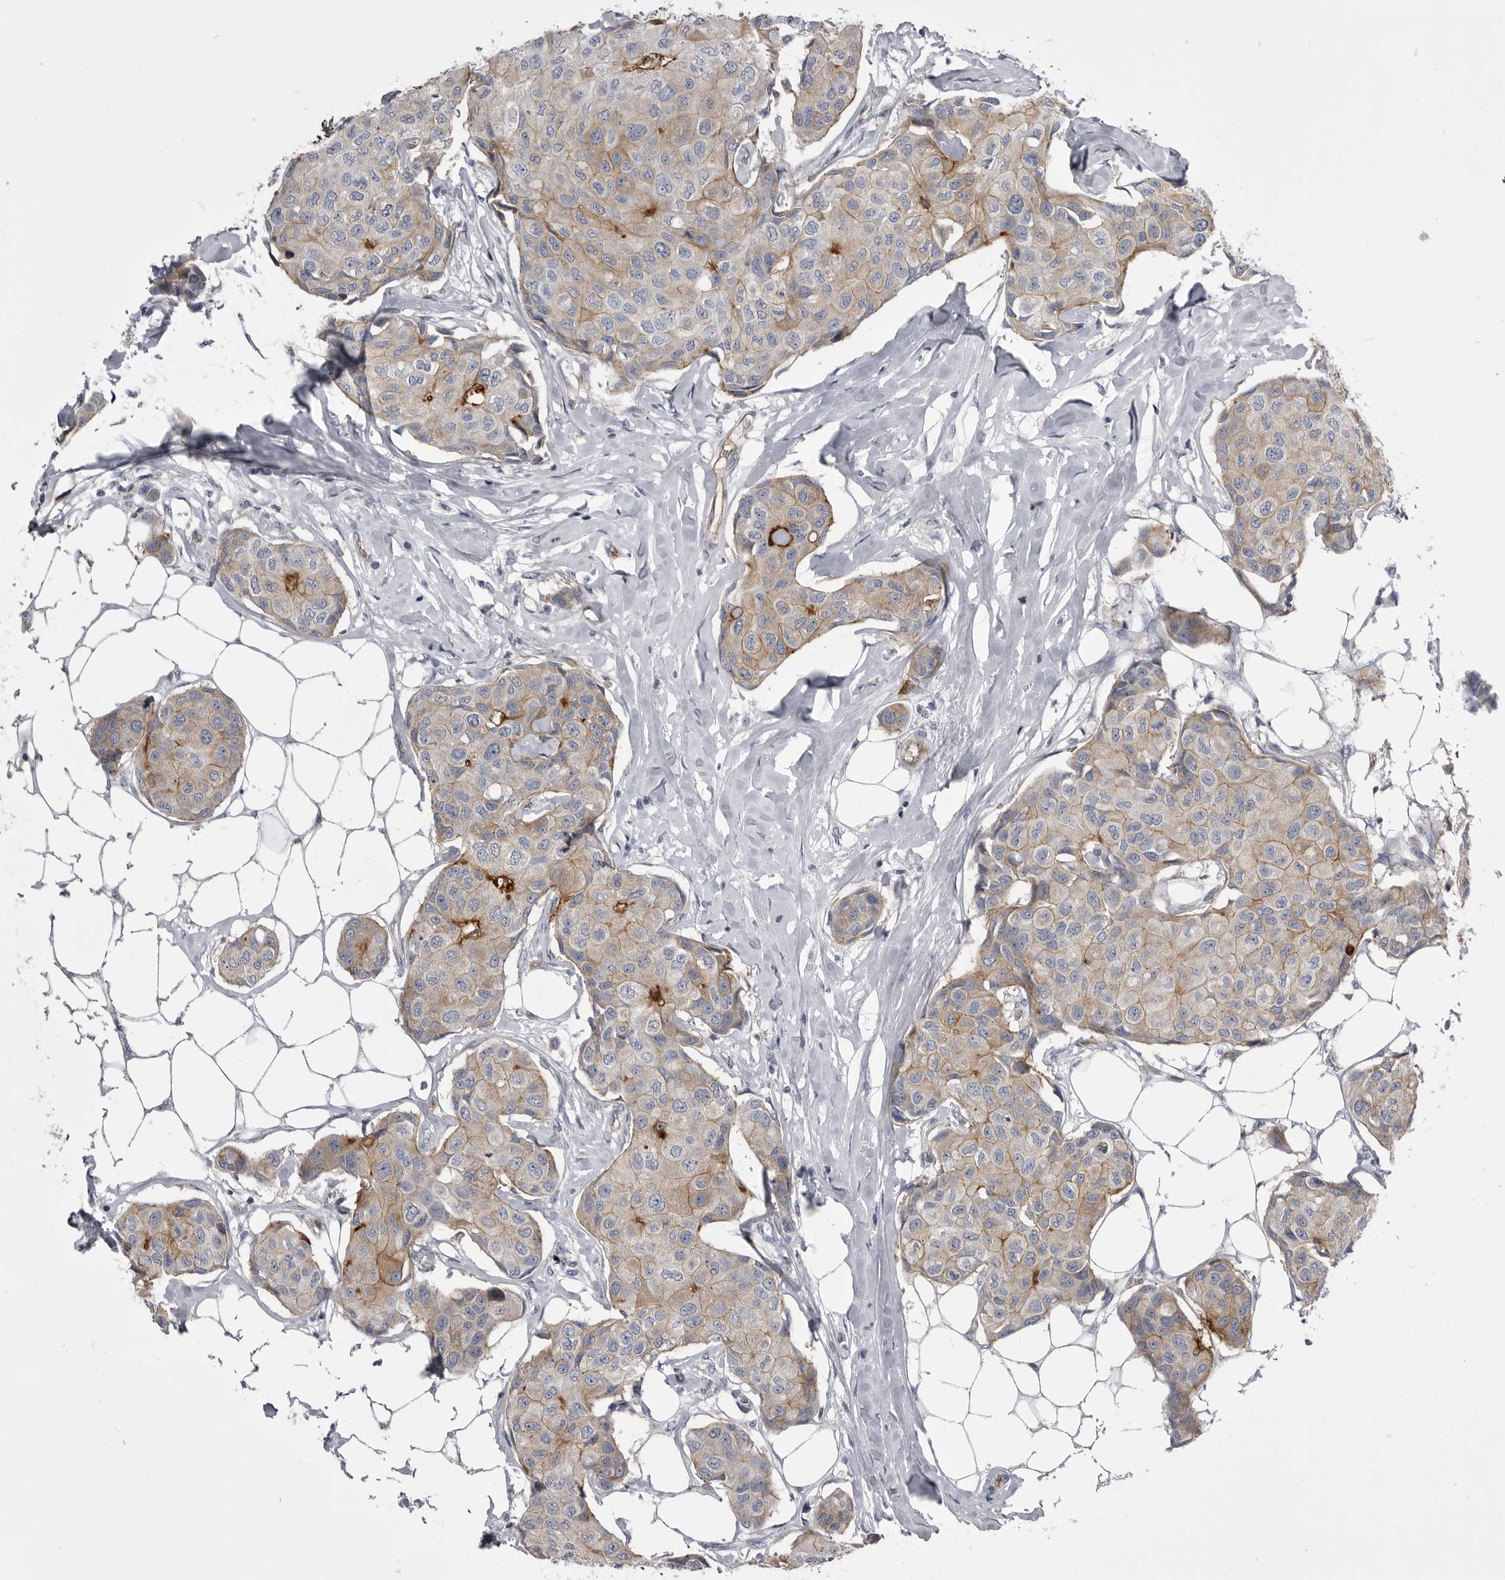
{"staining": {"intensity": "weak", "quantity": ">75%", "location": "cytoplasmic/membranous"}, "tissue": "breast cancer", "cell_type": "Tumor cells", "image_type": "cancer", "snomed": [{"axis": "morphology", "description": "Duct carcinoma"}, {"axis": "topography", "description": "Breast"}], "caption": "Human breast cancer (intraductal carcinoma) stained with a brown dye displays weak cytoplasmic/membranous positive positivity in about >75% of tumor cells.", "gene": "OPLAH", "patient": {"sex": "female", "age": 80}}